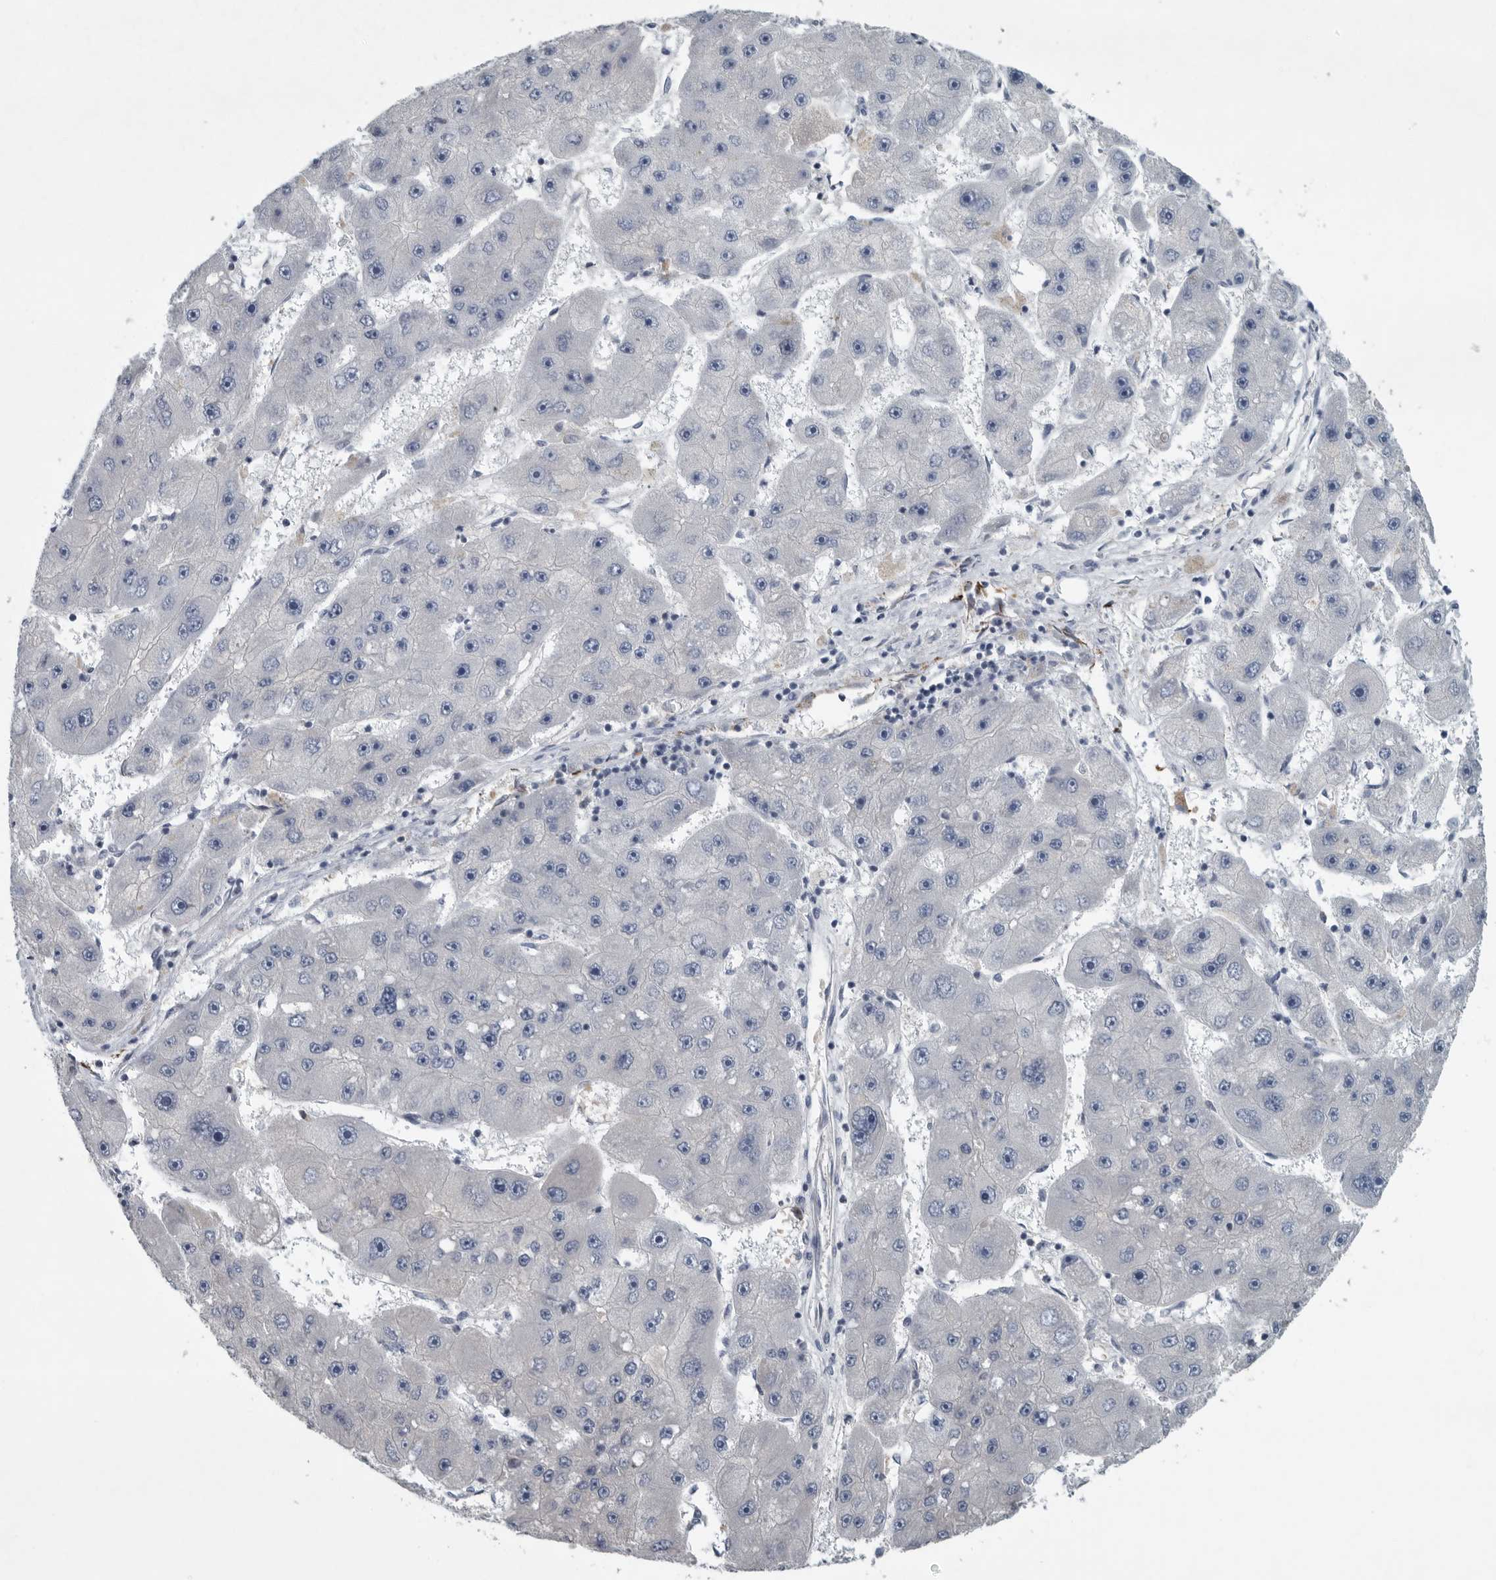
{"staining": {"intensity": "negative", "quantity": "none", "location": "none"}, "tissue": "liver cancer", "cell_type": "Tumor cells", "image_type": "cancer", "snomed": [{"axis": "morphology", "description": "Carcinoma, Hepatocellular, NOS"}, {"axis": "topography", "description": "Liver"}], "caption": "Tumor cells show no significant protein positivity in hepatocellular carcinoma (liver).", "gene": "MPP3", "patient": {"sex": "female", "age": 61}}